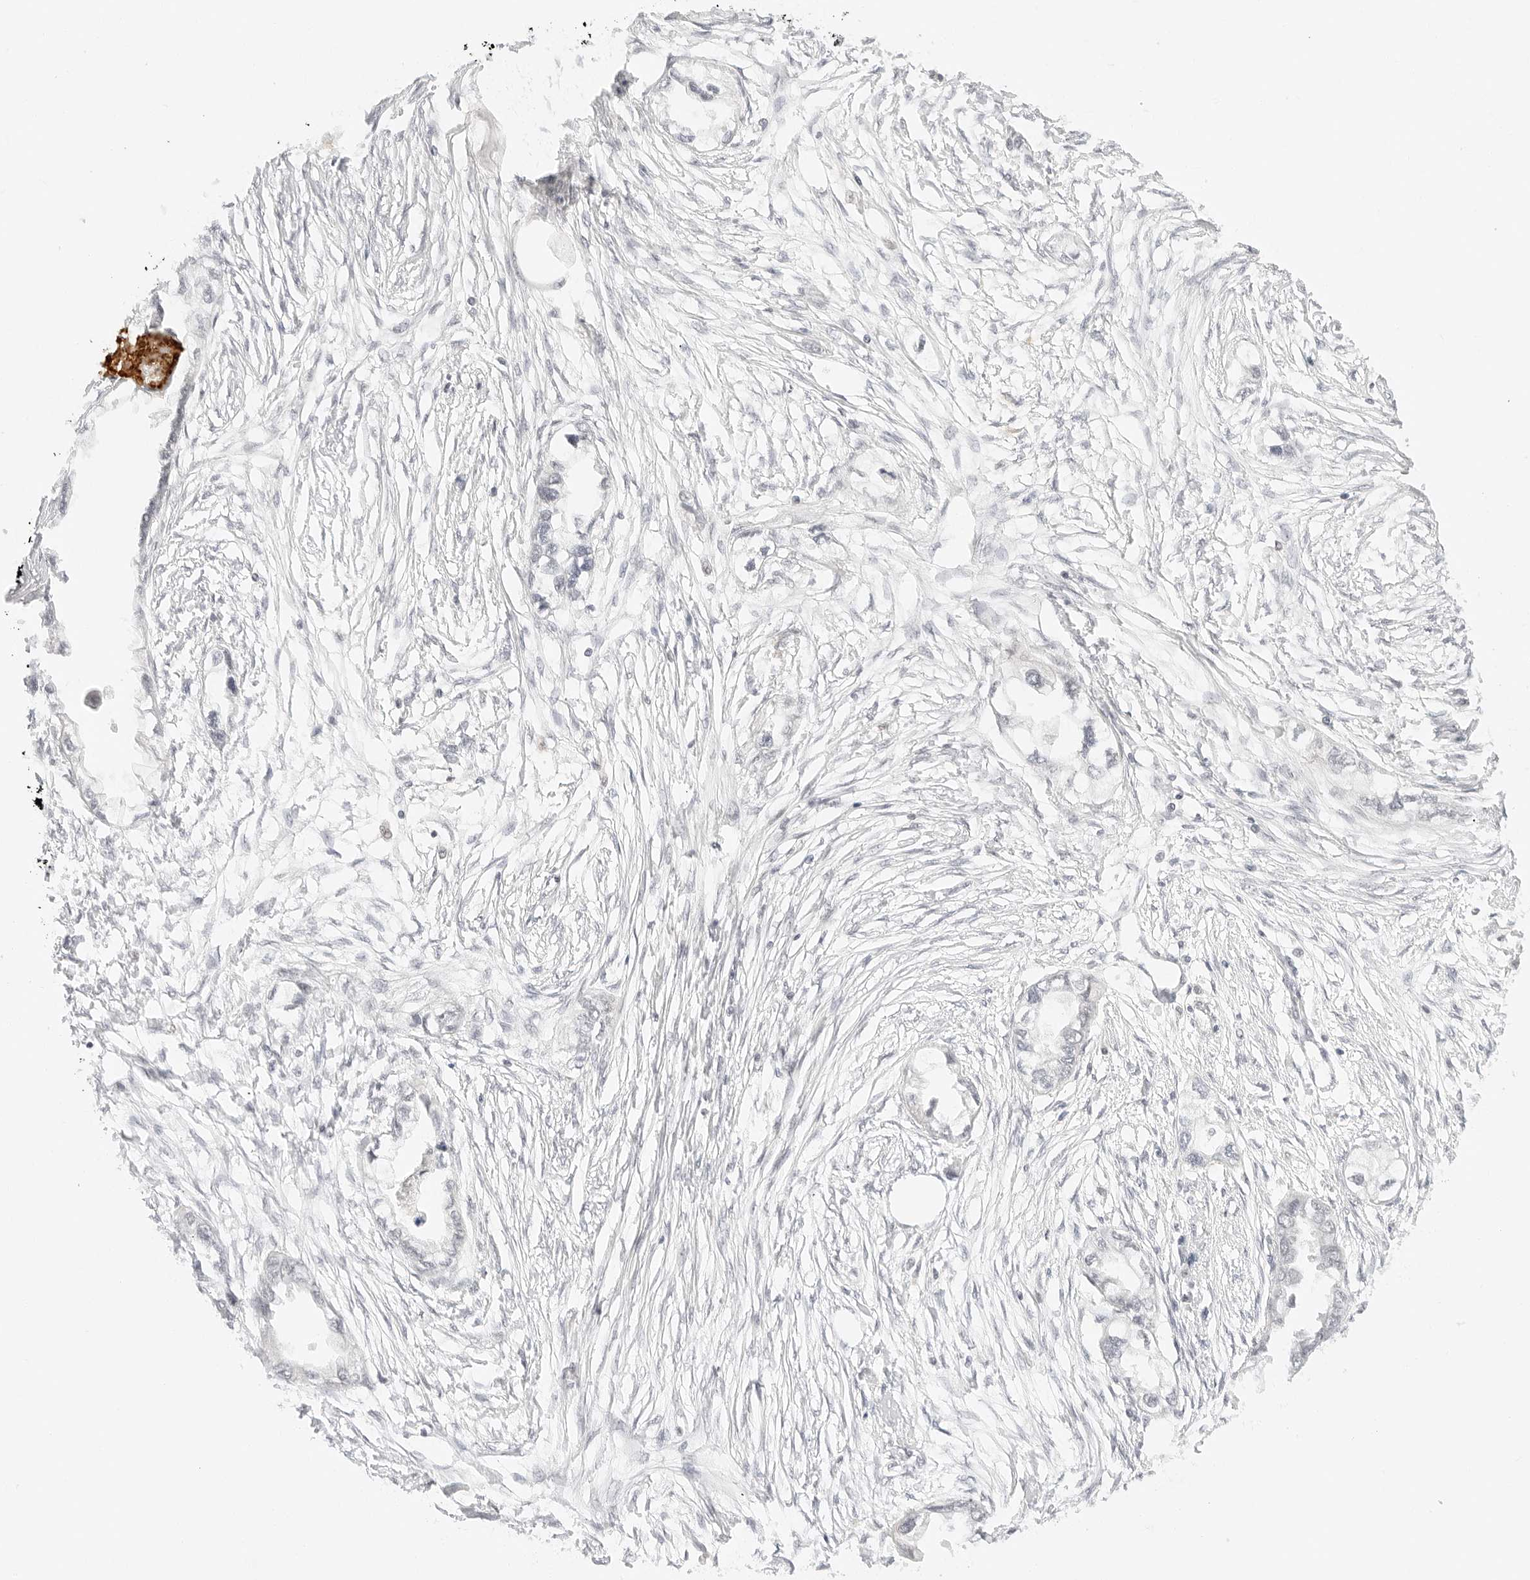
{"staining": {"intensity": "negative", "quantity": "none", "location": "none"}, "tissue": "endometrial cancer", "cell_type": "Tumor cells", "image_type": "cancer", "snomed": [{"axis": "morphology", "description": "Adenocarcinoma, NOS"}, {"axis": "morphology", "description": "Adenocarcinoma, metastatic, NOS"}, {"axis": "topography", "description": "Adipose tissue"}, {"axis": "topography", "description": "Endometrium"}], "caption": "Protein analysis of endometrial adenocarcinoma shows no significant positivity in tumor cells. Nuclei are stained in blue.", "gene": "POLR3C", "patient": {"sex": "female", "age": 67}}